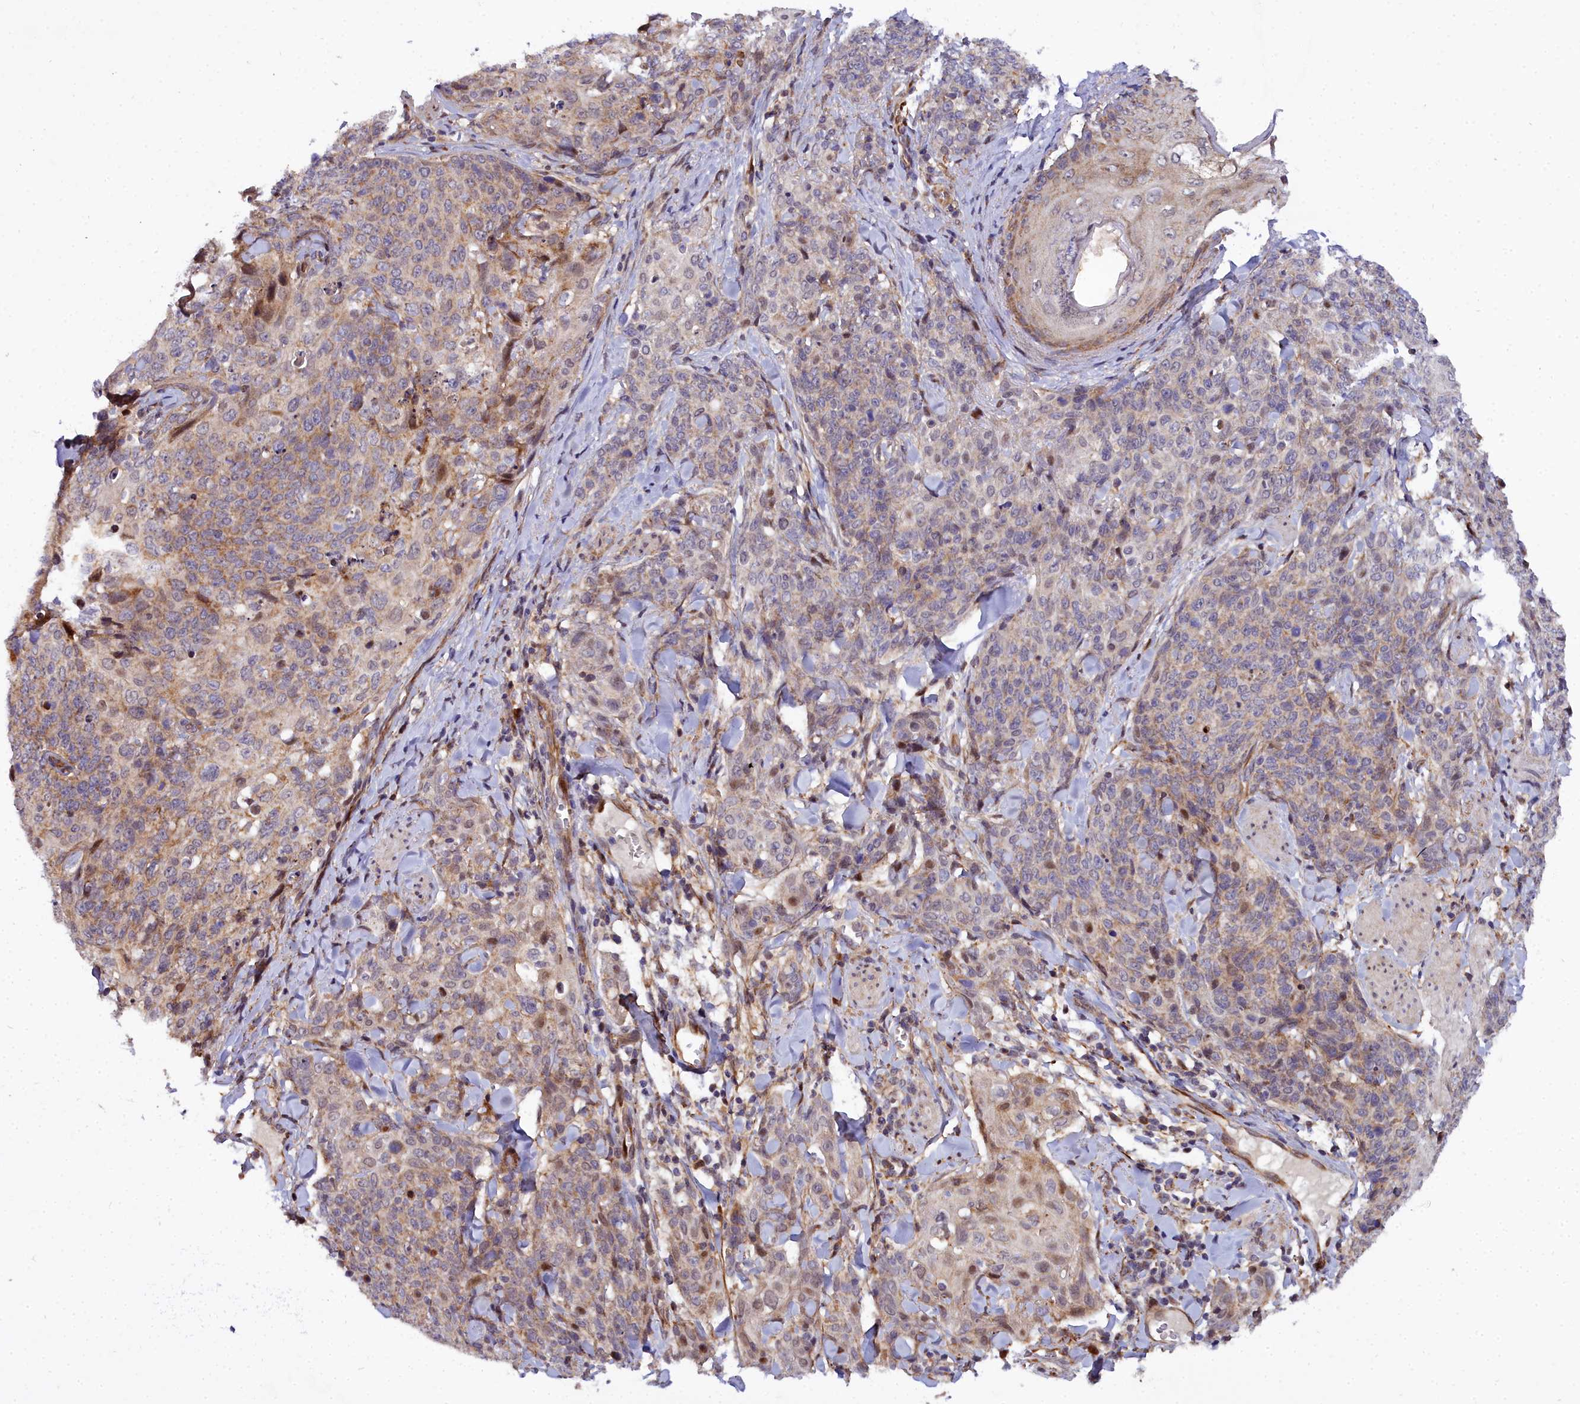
{"staining": {"intensity": "weak", "quantity": "25%-75%", "location": "cytoplasmic/membranous"}, "tissue": "skin cancer", "cell_type": "Tumor cells", "image_type": "cancer", "snomed": [{"axis": "morphology", "description": "Squamous cell carcinoma, NOS"}, {"axis": "topography", "description": "Skin"}, {"axis": "topography", "description": "Vulva"}], "caption": "Skin cancer (squamous cell carcinoma) stained with a protein marker demonstrates weak staining in tumor cells.", "gene": "MRPS11", "patient": {"sex": "female", "age": 85}}